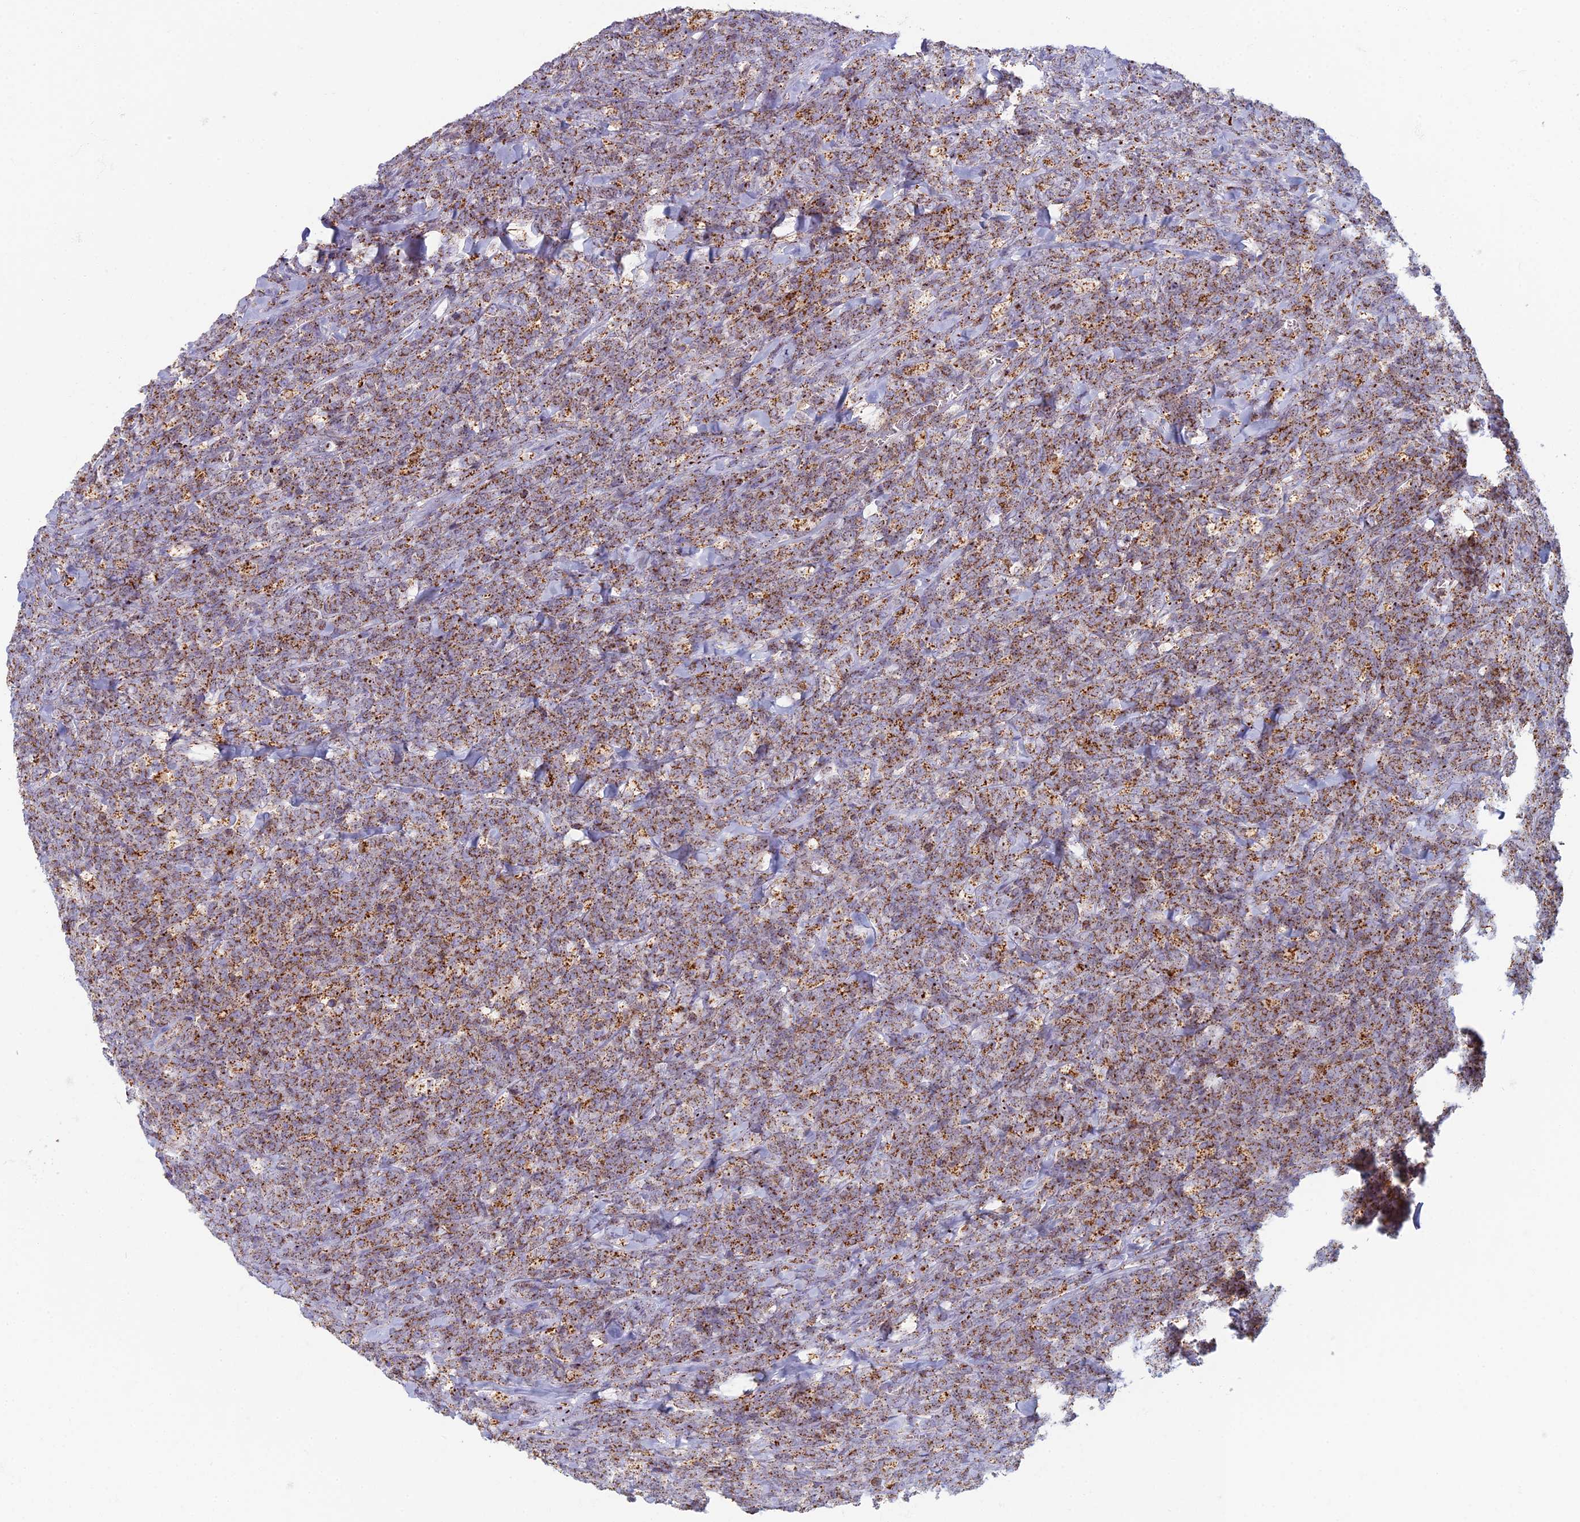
{"staining": {"intensity": "moderate", "quantity": ">75%", "location": "cytoplasmic/membranous"}, "tissue": "lymphoma", "cell_type": "Tumor cells", "image_type": "cancer", "snomed": [{"axis": "morphology", "description": "Malignant lymphoma, non-Hodgkin's type, High grade"}, {"axis": "topography", "description": "Small intestine"}], "caption": "Lymphoma stained for a protein shows moderate cytoplasmic/membranous positivity in tumor cells. (Stains: DAB (3,3'-diaminobenzidine) in brown, nuclei in blue, Microscopy: brightfield microscopy at high magnification).", "gene": "CHMP4B", "patient": {"sex": "male", "age": 8}}